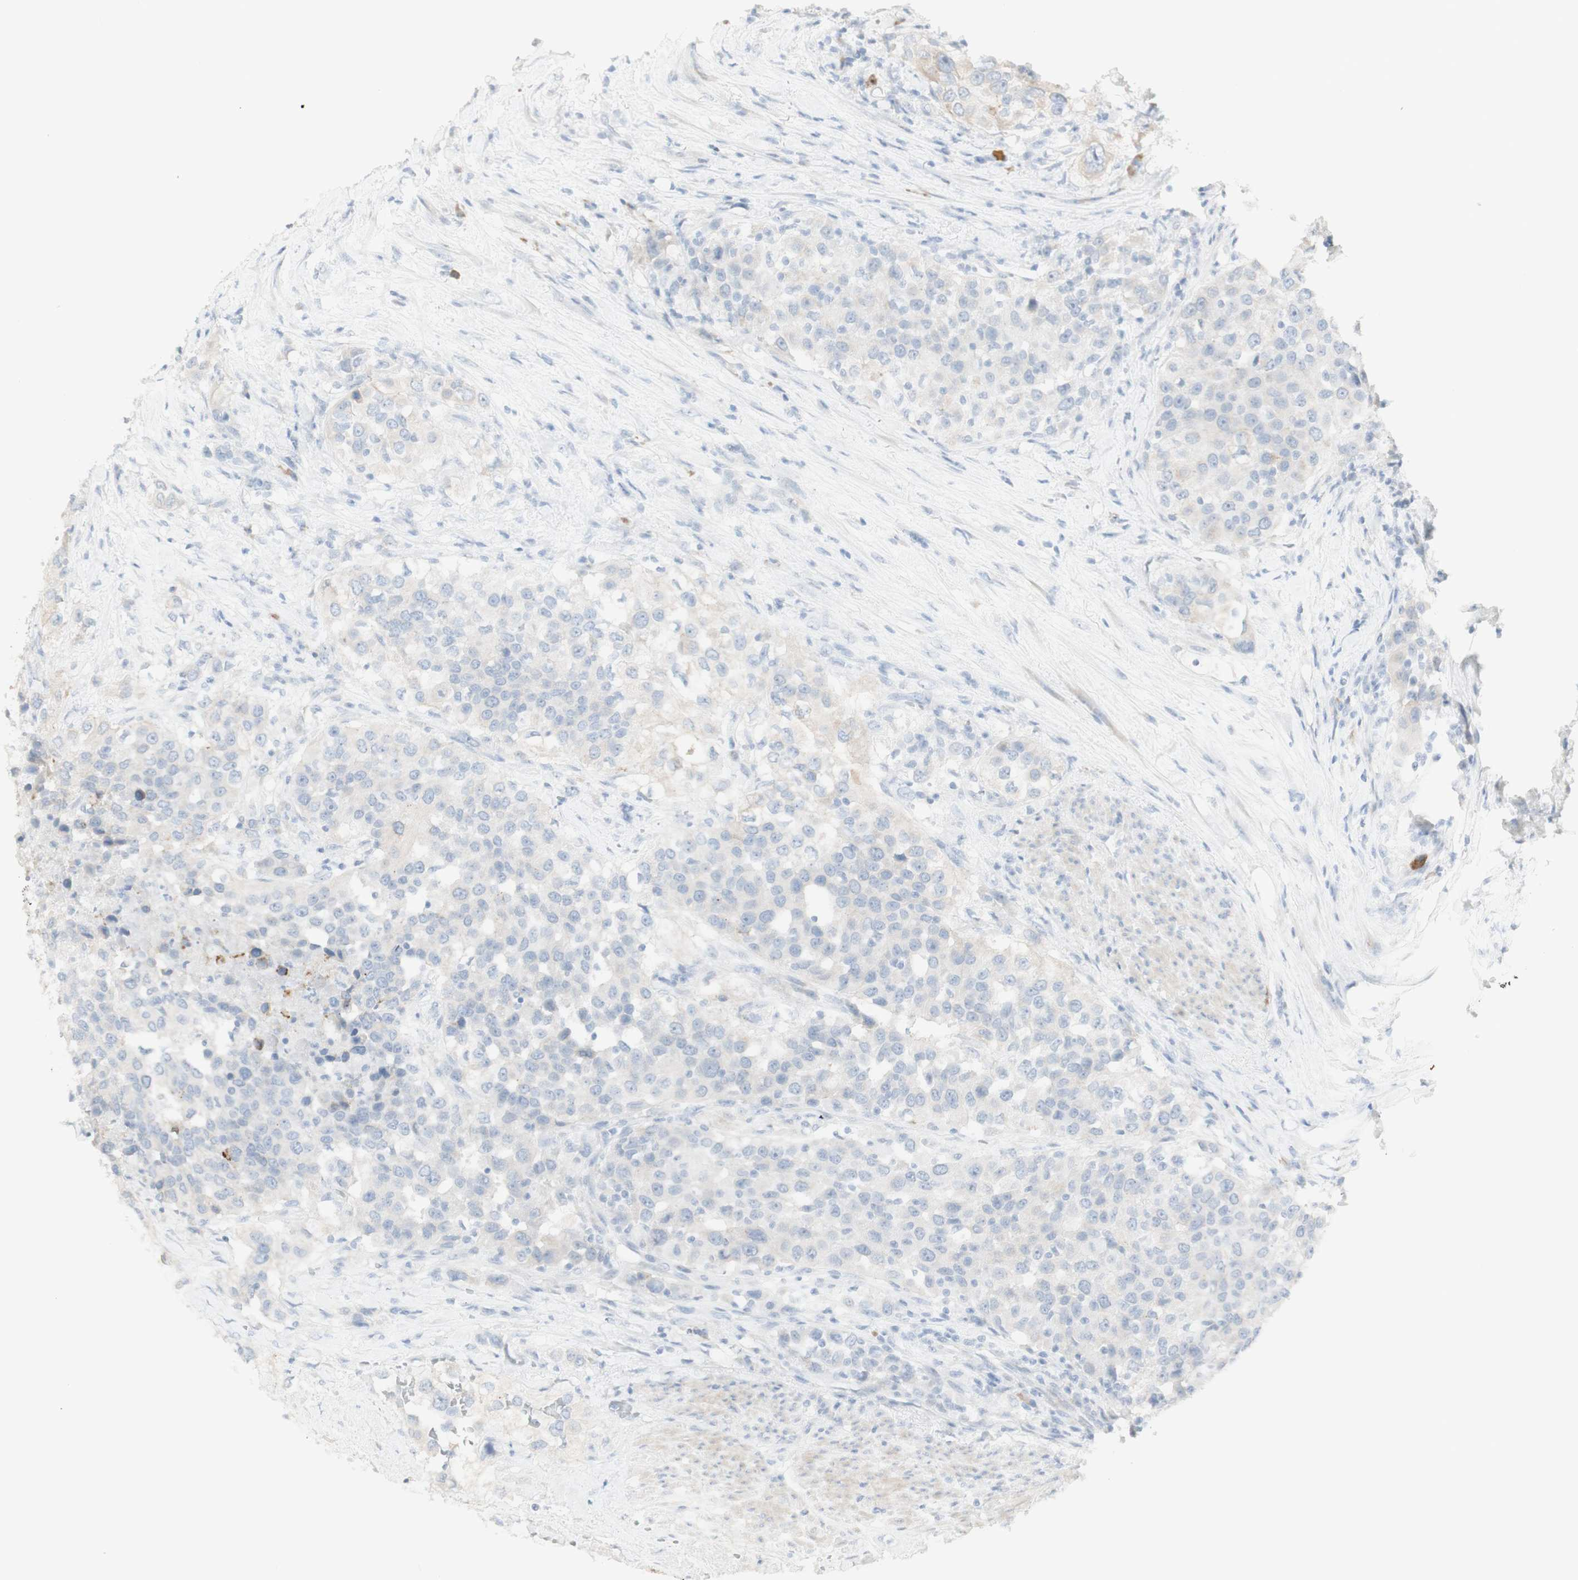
{"staining": {"intensity": "negative", "quantity": "none", "location": "none"}, "tissue": "urothelial cancer", "cell_type": "Tumor cells", "image_type": "cancer", "snomed": [{"axis": "morphology", "description": "Urothelial carcinoma, High grade"}, {"axis": "topography", "description": "Urinary bladder"}], "caption": "IHC of urothelial cancer demonstrates no staining in tumor cells.", "gene": "NDST4", "patient": {"sex": "female", "age": 80}}